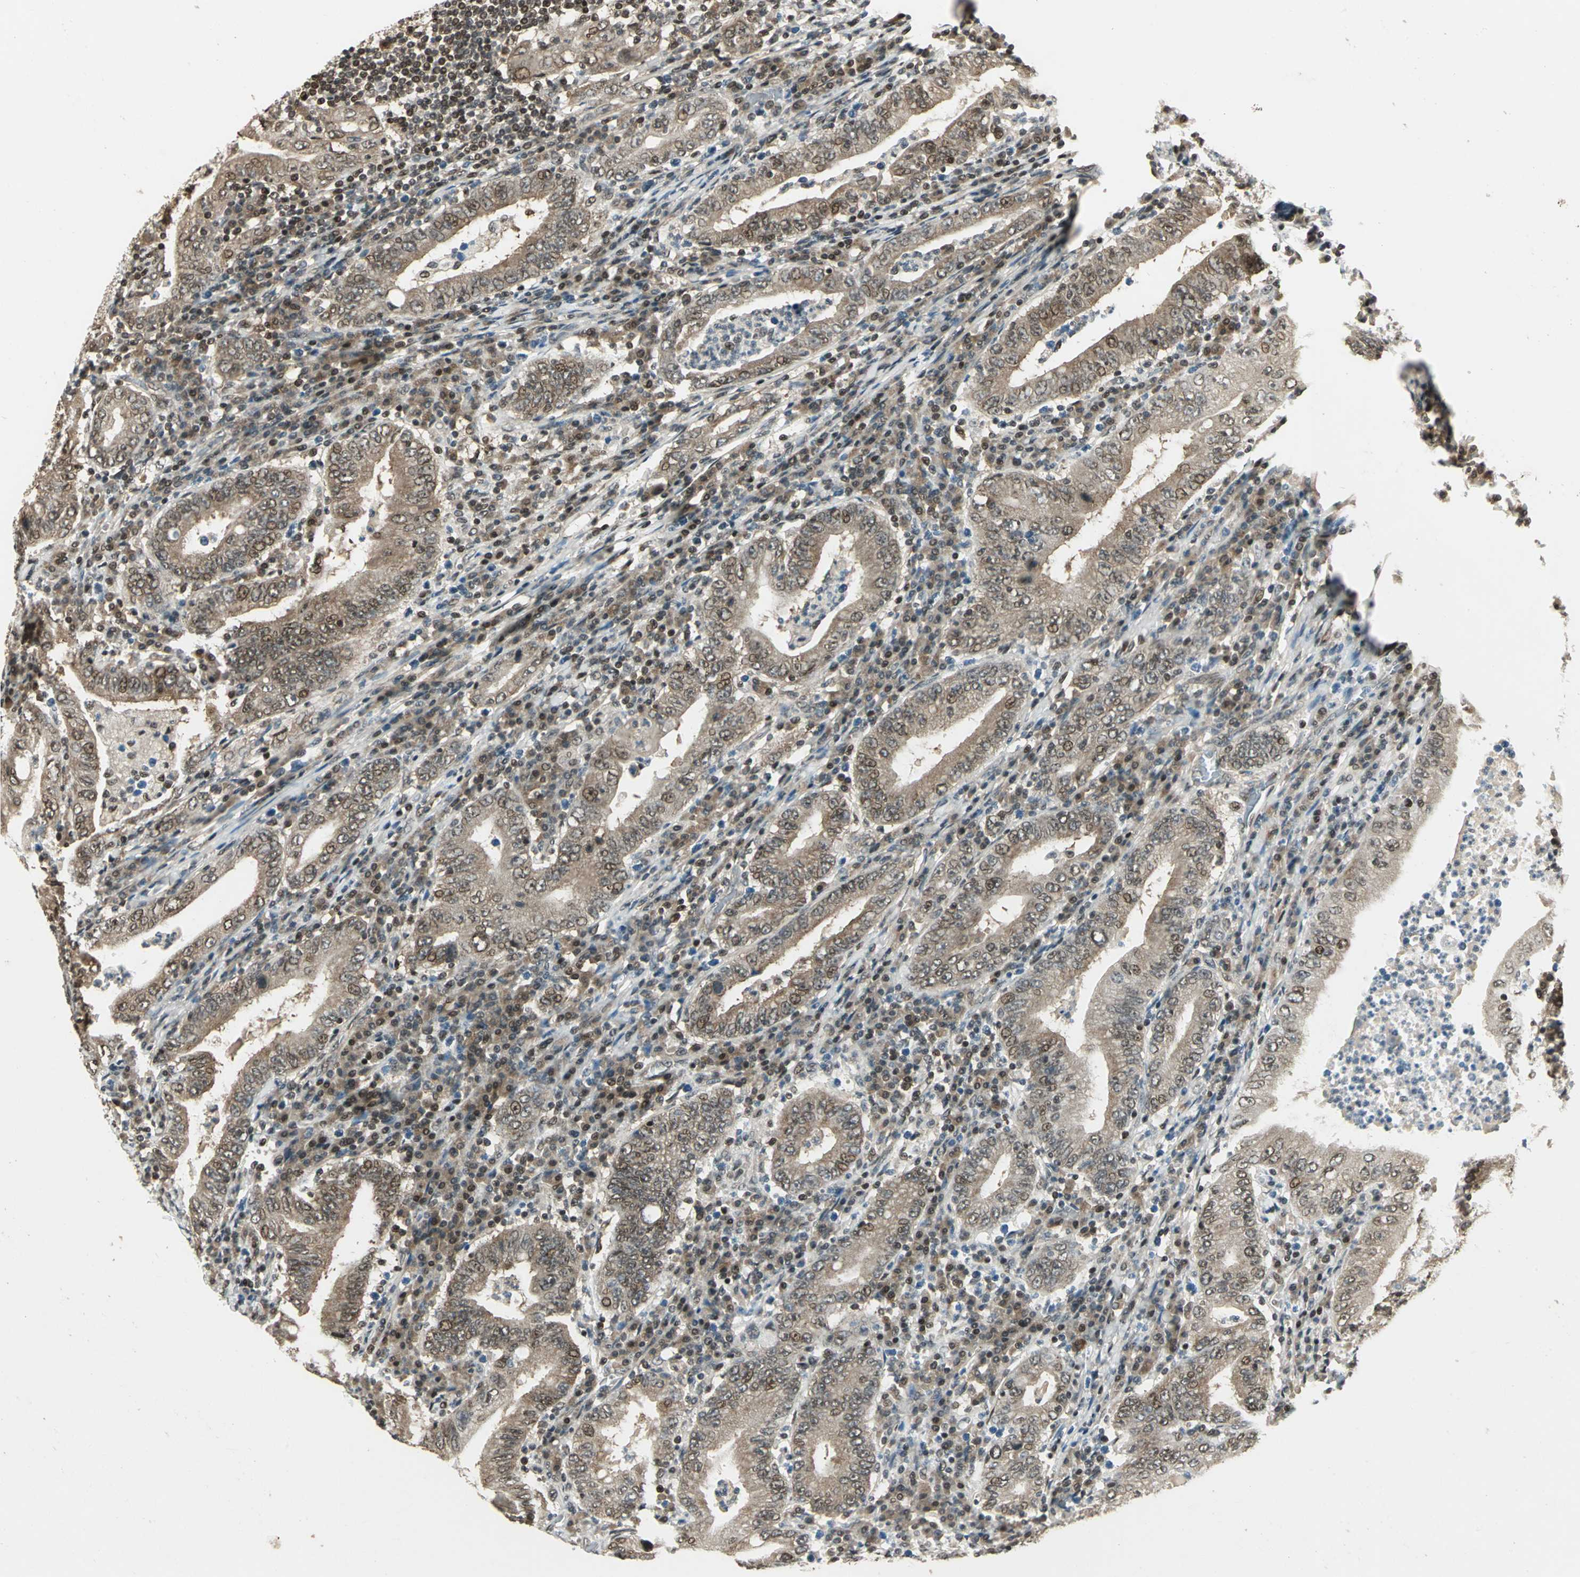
{"staining": {"intensity": "weak", "quantity": ">75%", "location": "cytoplasmic/membranous,nuclear"}, "tissue": "stomach cancer", "cell_type": "Tumor cells", "image_type": "cancer", "snomed": [{"axis": "morphology", "description": "Normal tissue, NOS"}, {"axis": "morphology", "description": "Adenocarcinoma, NOS"}, {"axis": "topography", "description": "Esophagus"}, {"axis": "topography", "description": "Stomach, upper"}, {"axis": "topography", "description": "Peripheral nerve tissue"}], "caption": "A brown stain highlights weak cytoplasmic/membranous and nuclear positivity of a protein in stomach adenocarcinoma tumor cells. (Stains: DAB (3,3'-diaminobenzidine) in brown, nuclei in blue, Microscopy: brightfield microscopy at high magnification).", "gene": "PSMC3", "patient": {"sex": "male", "age": 62}}